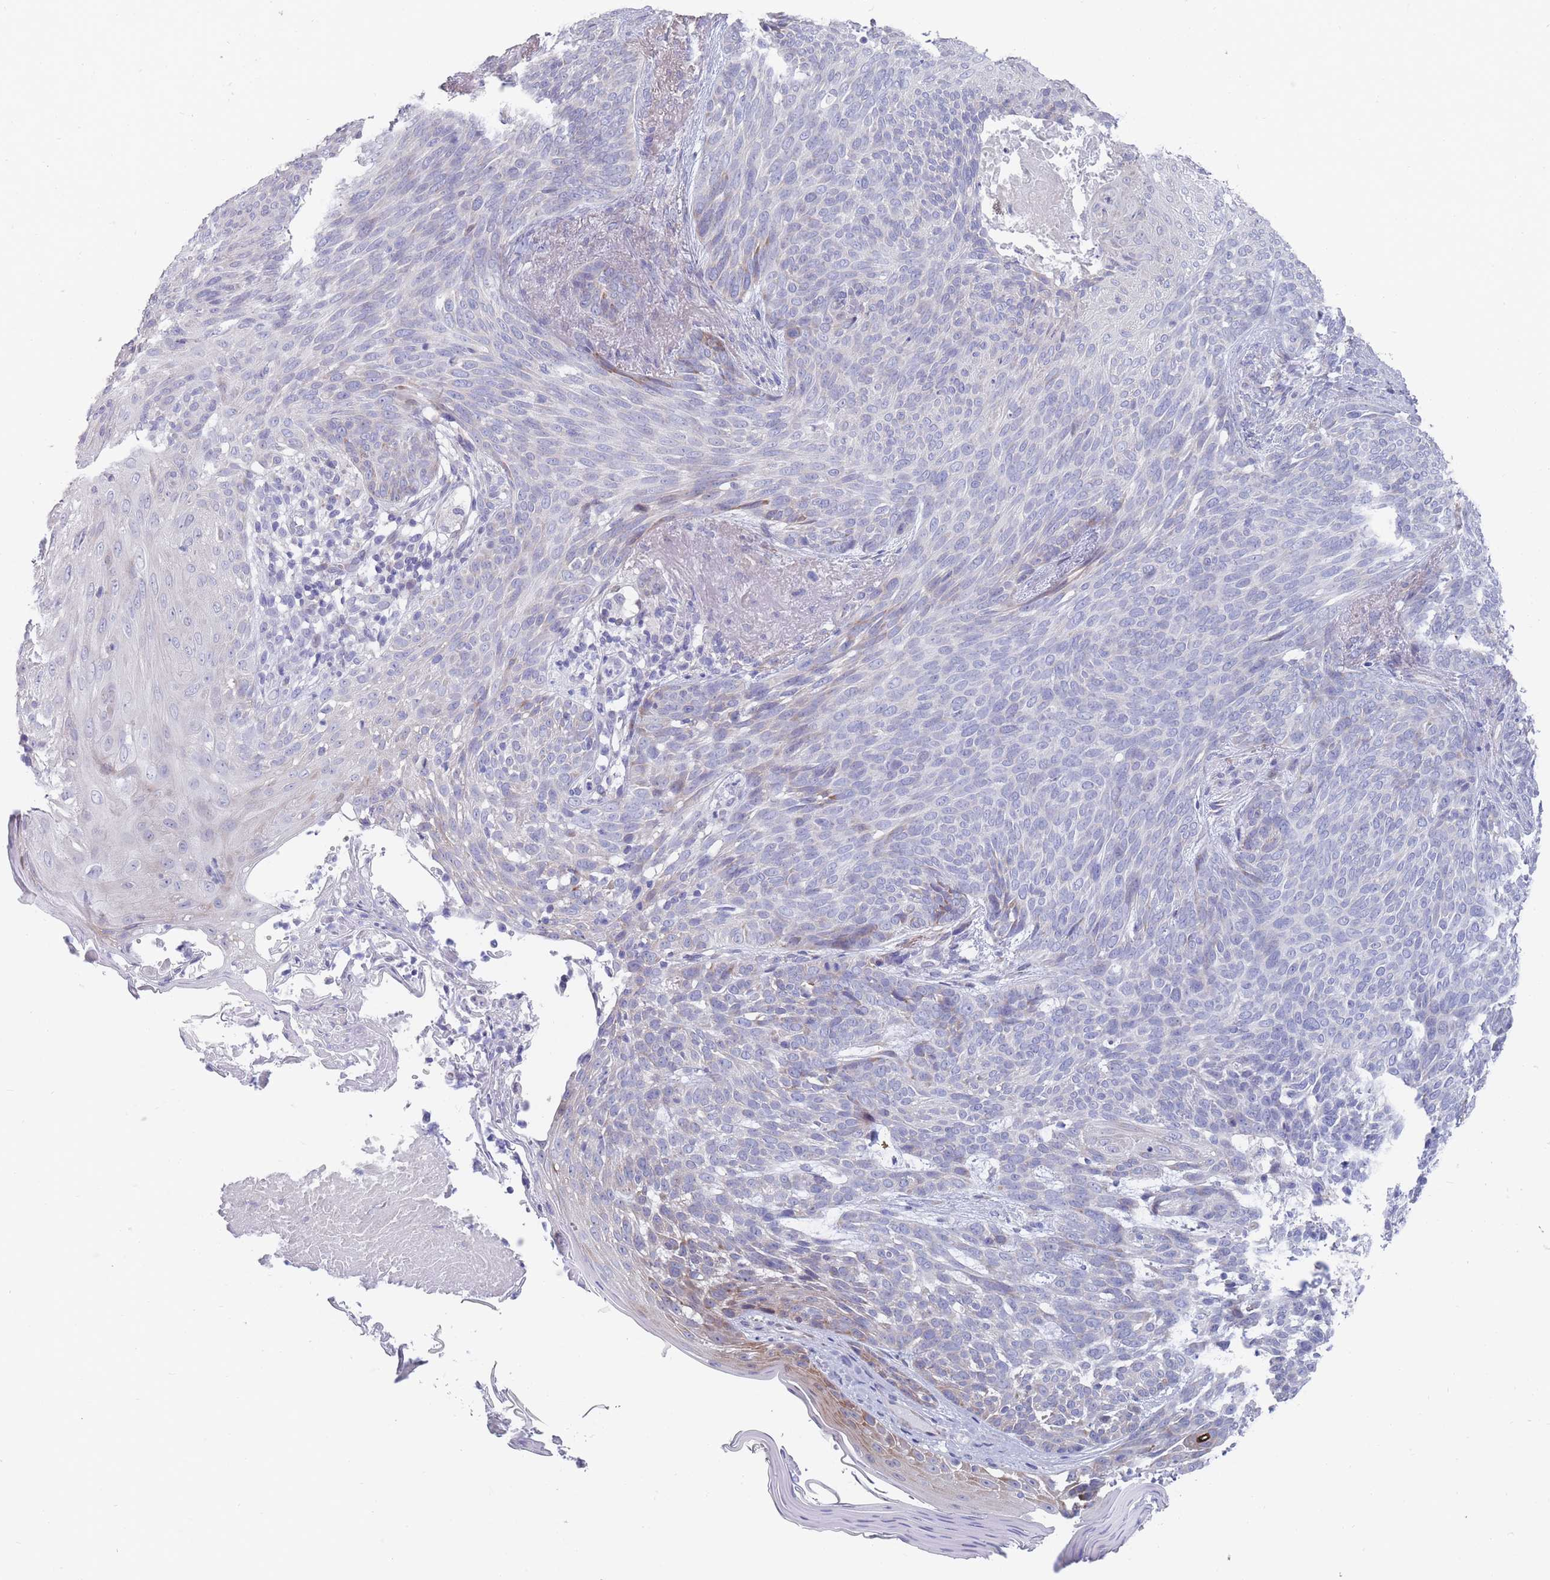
{"staining": {"intensity": "negative", "quantity": "none", "location": "none"}, "tissue": "skin cancer", "cell_type": "Tumor cells", "image_type": "cancer", "snomed": [{"axis": "morphology", "description": "Basal cell carcinoma"}, {"axis": "topography", "description": "Skin"}], "caption": "IHC histopathology image of neoplastic tissue: human skin basal cell carcinoma stained with DAB (3,3'-diaminobenzidine) reveals no significant protein positivity in tumor cells.", "gene": "PIGU", "patient": {"sex": "female", "age": 86}}